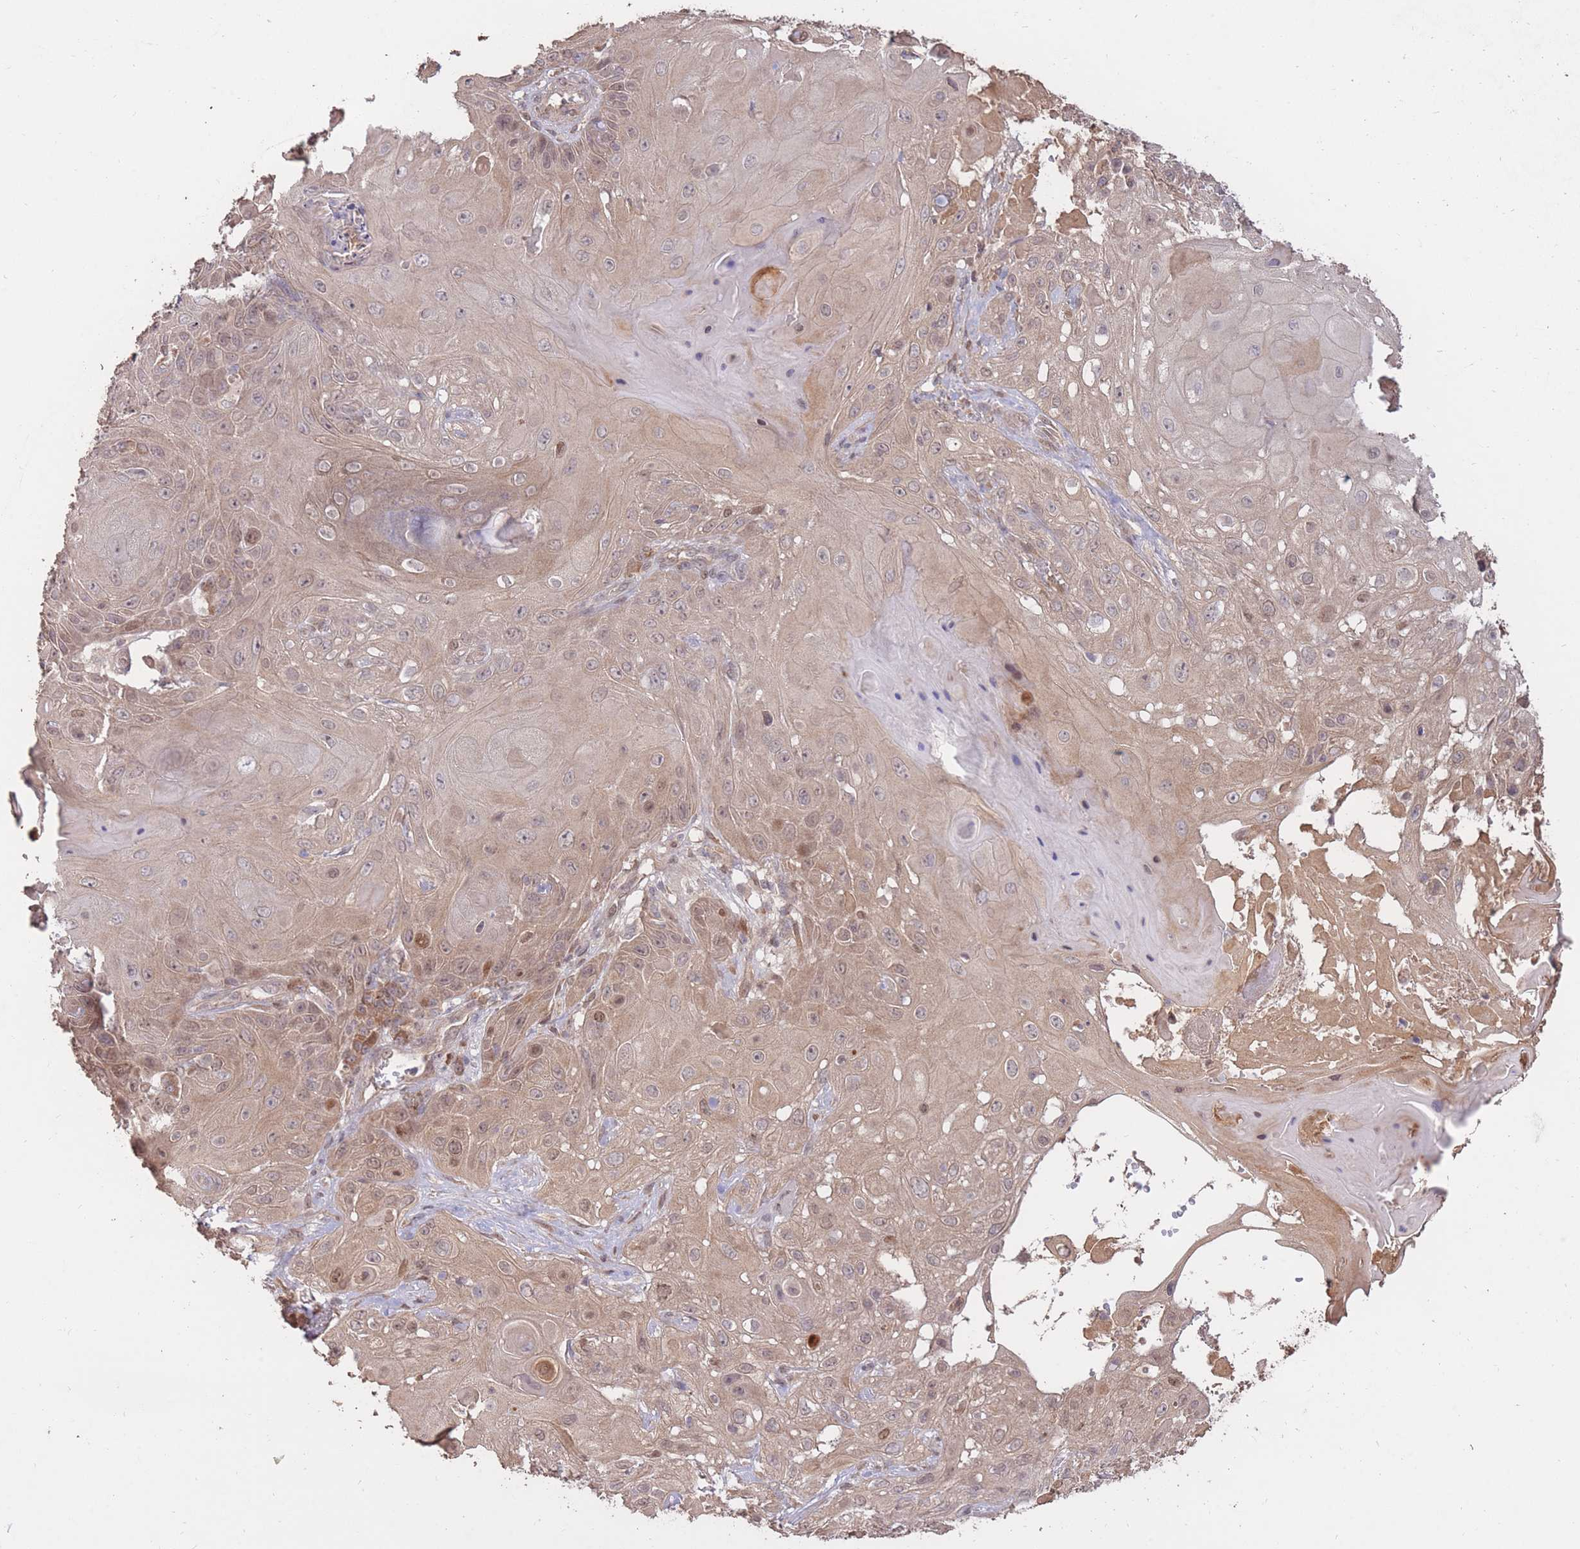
{"staining": {"intensity": "moderate", "quantity": "25%-75%", "location": "cytoplasmic/membranous,nuclear"}, "tissue": "skin cancer", "cell_type": "Tumor cells", "image_type": "cancer", "snomed": [{"axis": "morphology", "description": "Normal tissue, NOS"}, {"axis": "morphology", "description": "Squamous cell carcinoma, NOS"}, {"axis": "topography", "description": "Skin"}, {"axis": "topography", "description": "Cartilage tissue"}], "caption": "The image reveals a brown stain indicating the presence of a protein in the cytoplasmic/membranous and nuclear of tumor cells in skin cancer (squamous cell carcinoma). Using DAB (3,3'-diaminobenzidine) (brown) and hematoxylin (blue) stains, captured at high magnification using brightfield microscopy.", "gene": "RGS14", "patient": {"sex": "female", "age": 79}}